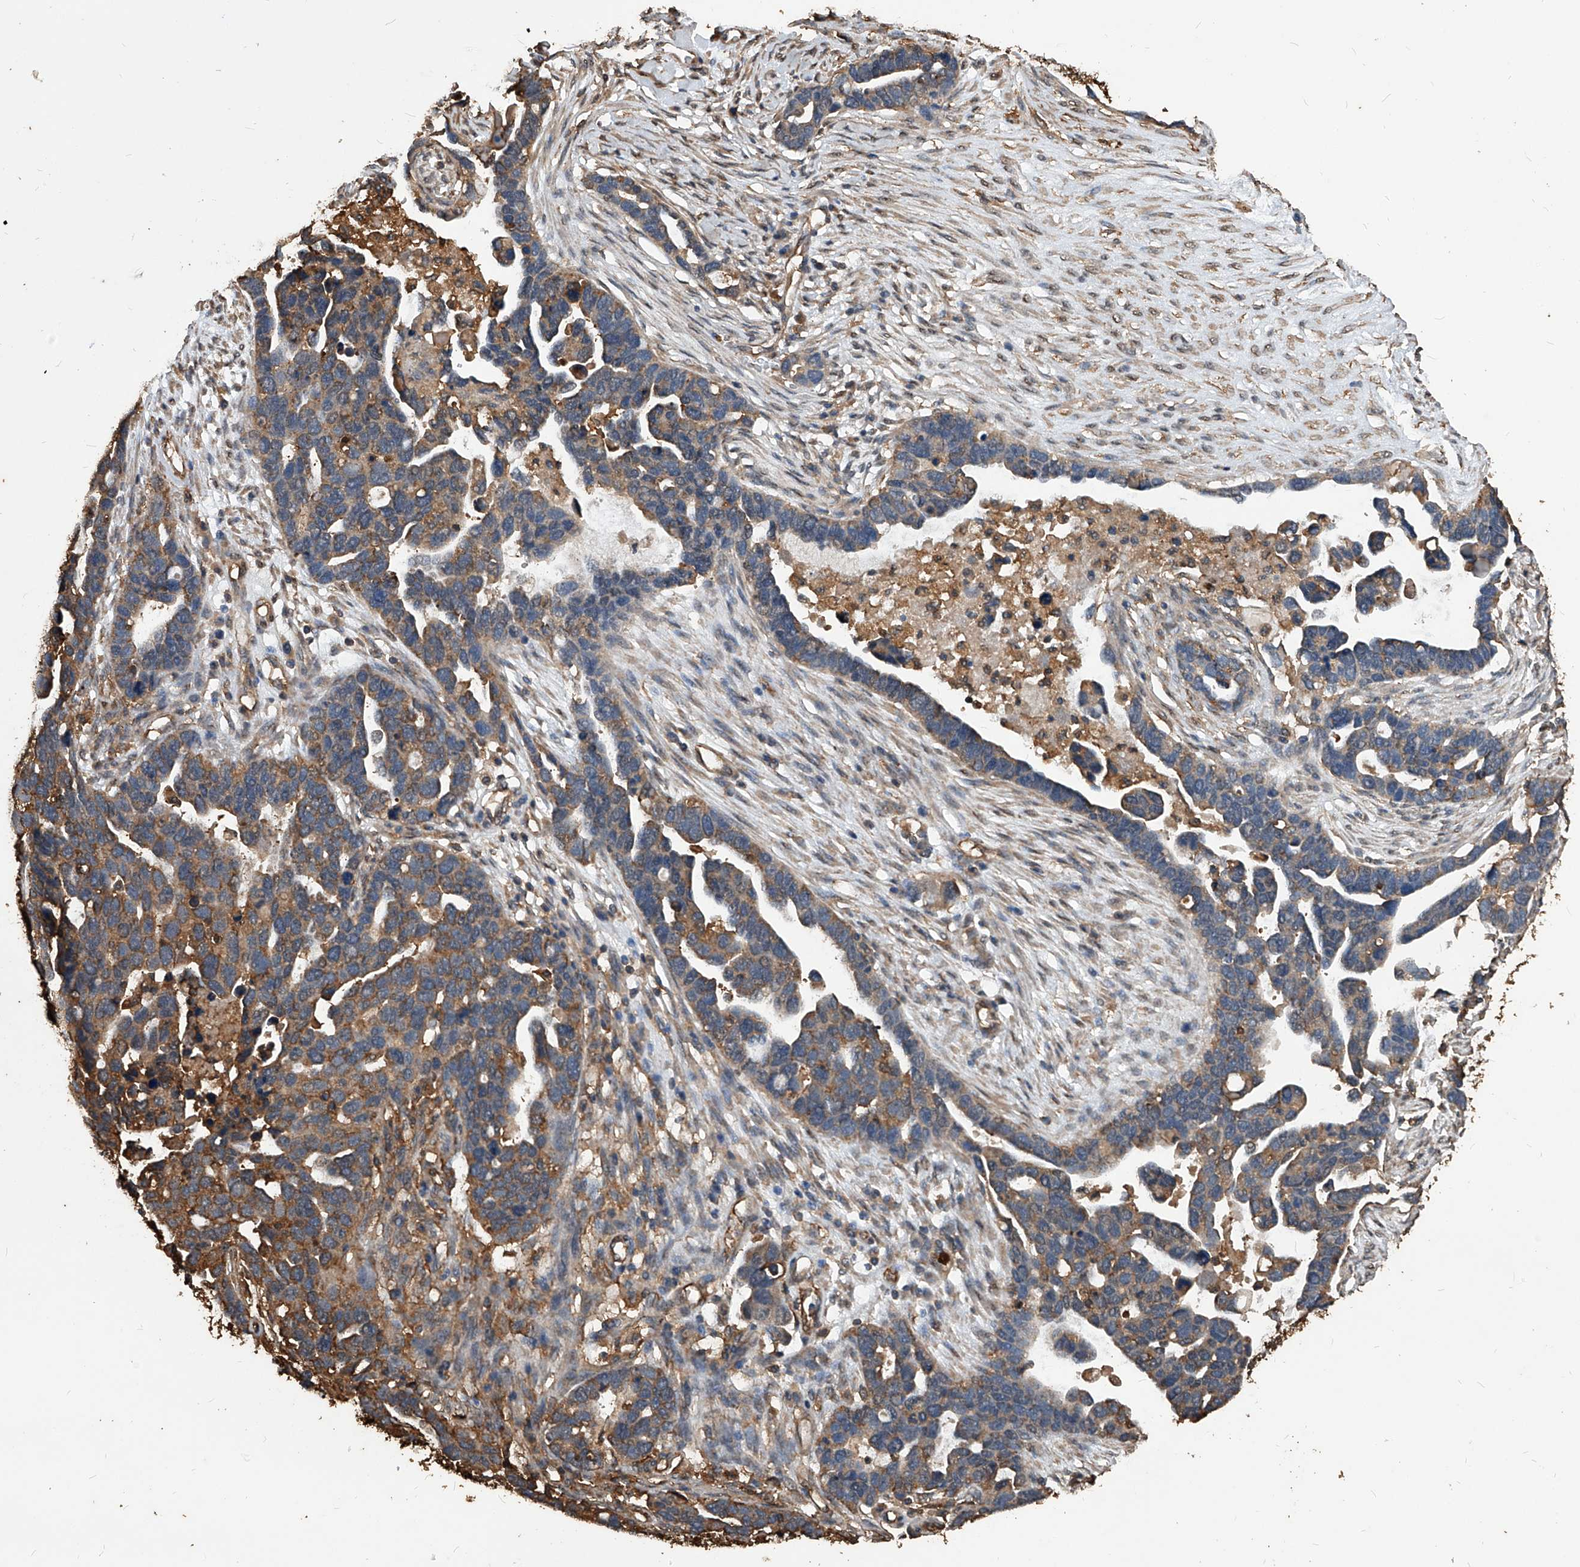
{"staining": {"intensity": "moderate", "quantity": "25%-75%", "location": "cytoplasmic/membranous"}, "tissue": "ovarian cancer", "cell_type": "Tumor cells", "image_type": "cancer", "snomed": [{"axis": "morphology", "description": "Cystadenocarcinoma, serous, NOS"}, {"axis": "topography", "description": "Ovary"}], "caption": "Immunohistochemistry (IHC) histopathology image of neoplastic tissue: ovarian cancer stained using IHC shows medium levels of moderate protein expression localized specifically in the cytoplasmic/membranous of tumor cells, appearing as a cytoplasmic/membranous brown color.", "gene": "UCP2", "patient": {"sex": "female", "age": 54}}